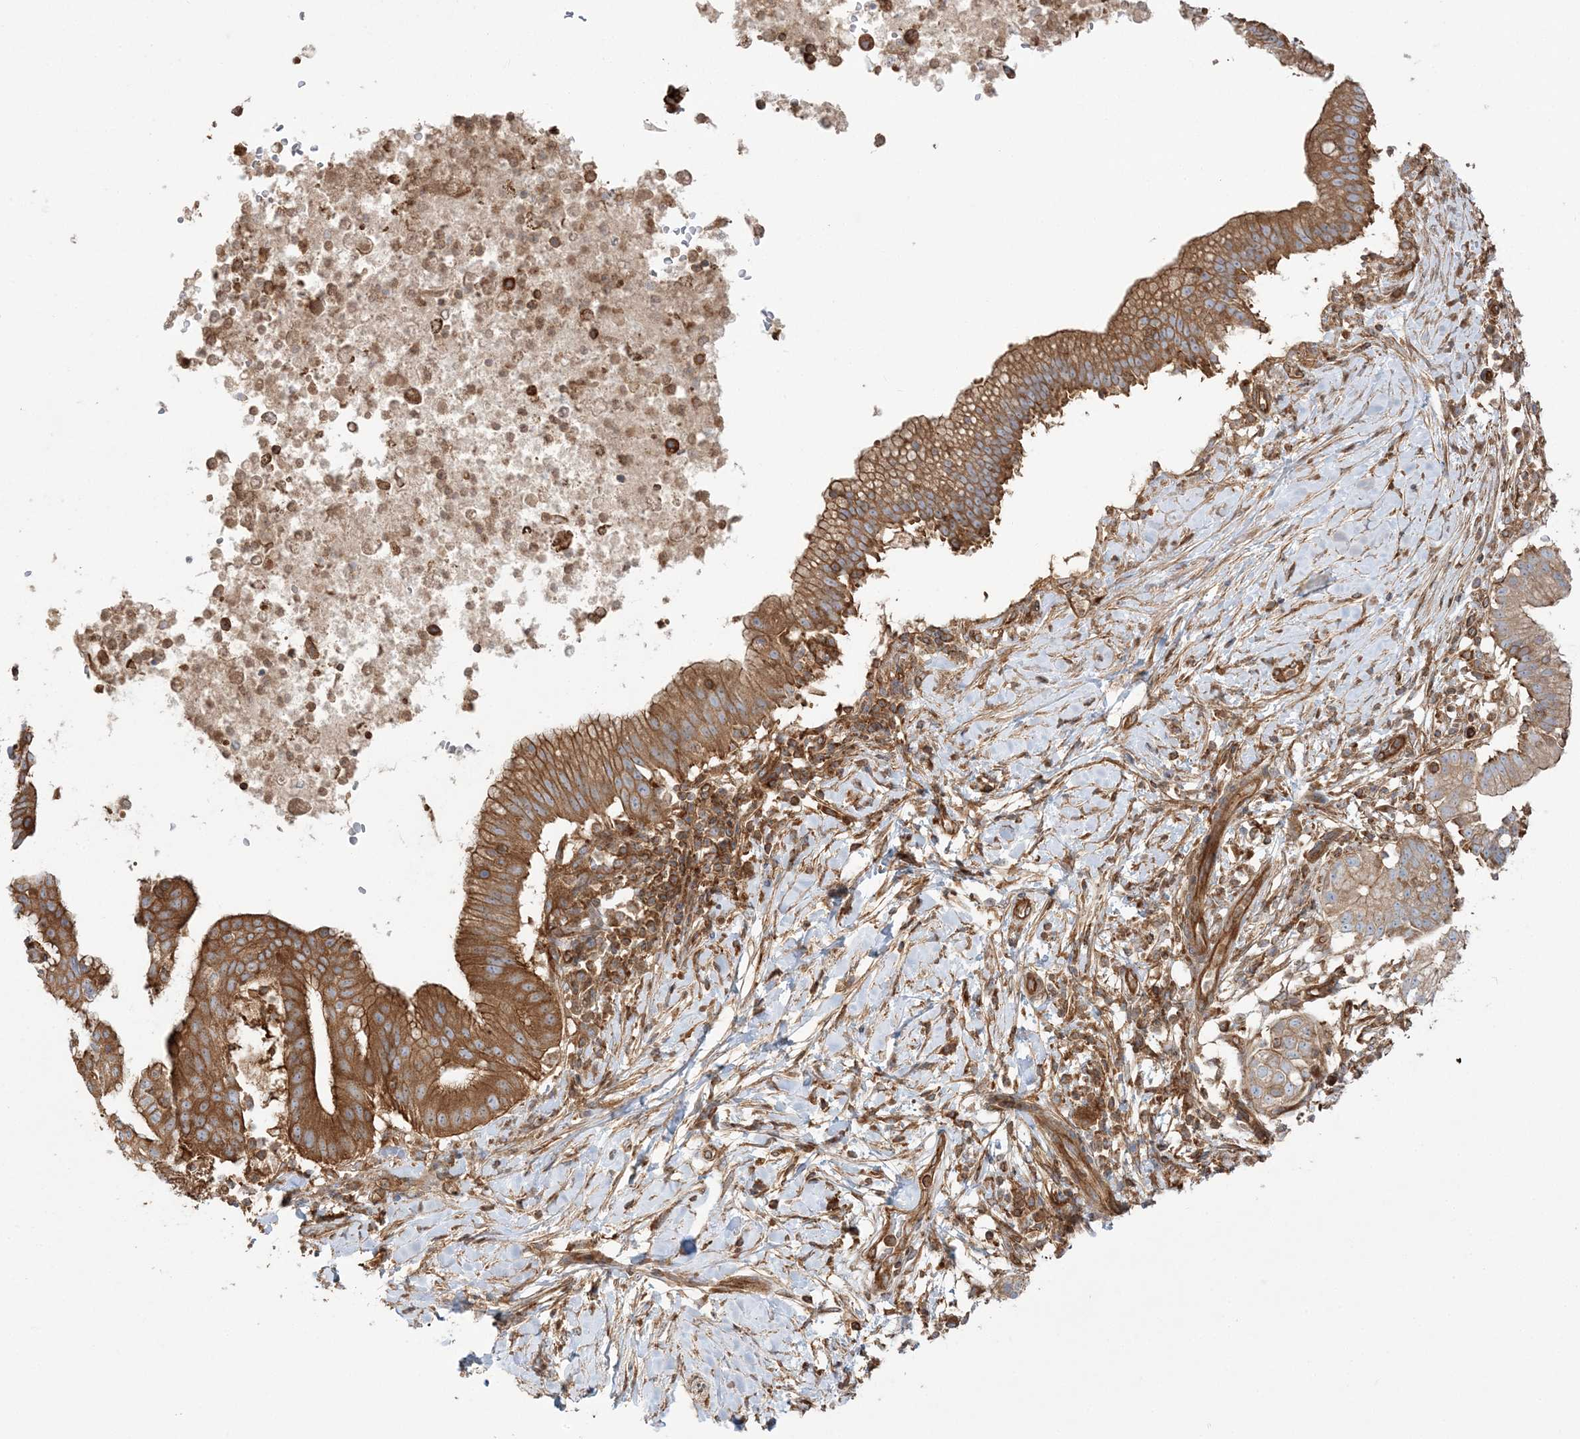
{"staining": {"intensity": "strong", "quantity": ">75%", "location": "cytoplasmic/membranous"}, "tissue": "pancreatic cancer", "cell_type": "Tumor cells", "image_type": "cancer", "snomed": [{"axis": "morphology", "description": "Adenocarcinoma, NOS"}, {"axis": "topography", "description": "Pancreas"}], "caption": "Pancreatic cancer (adenocarcinoma) tissue shows strong cytoplasmic/membranous staining in approximately >75% of tumor cells, visualized by immunohistochemistry.", "gene": "TBC1D5", "patient": {"sex": "male", "age": 68}}